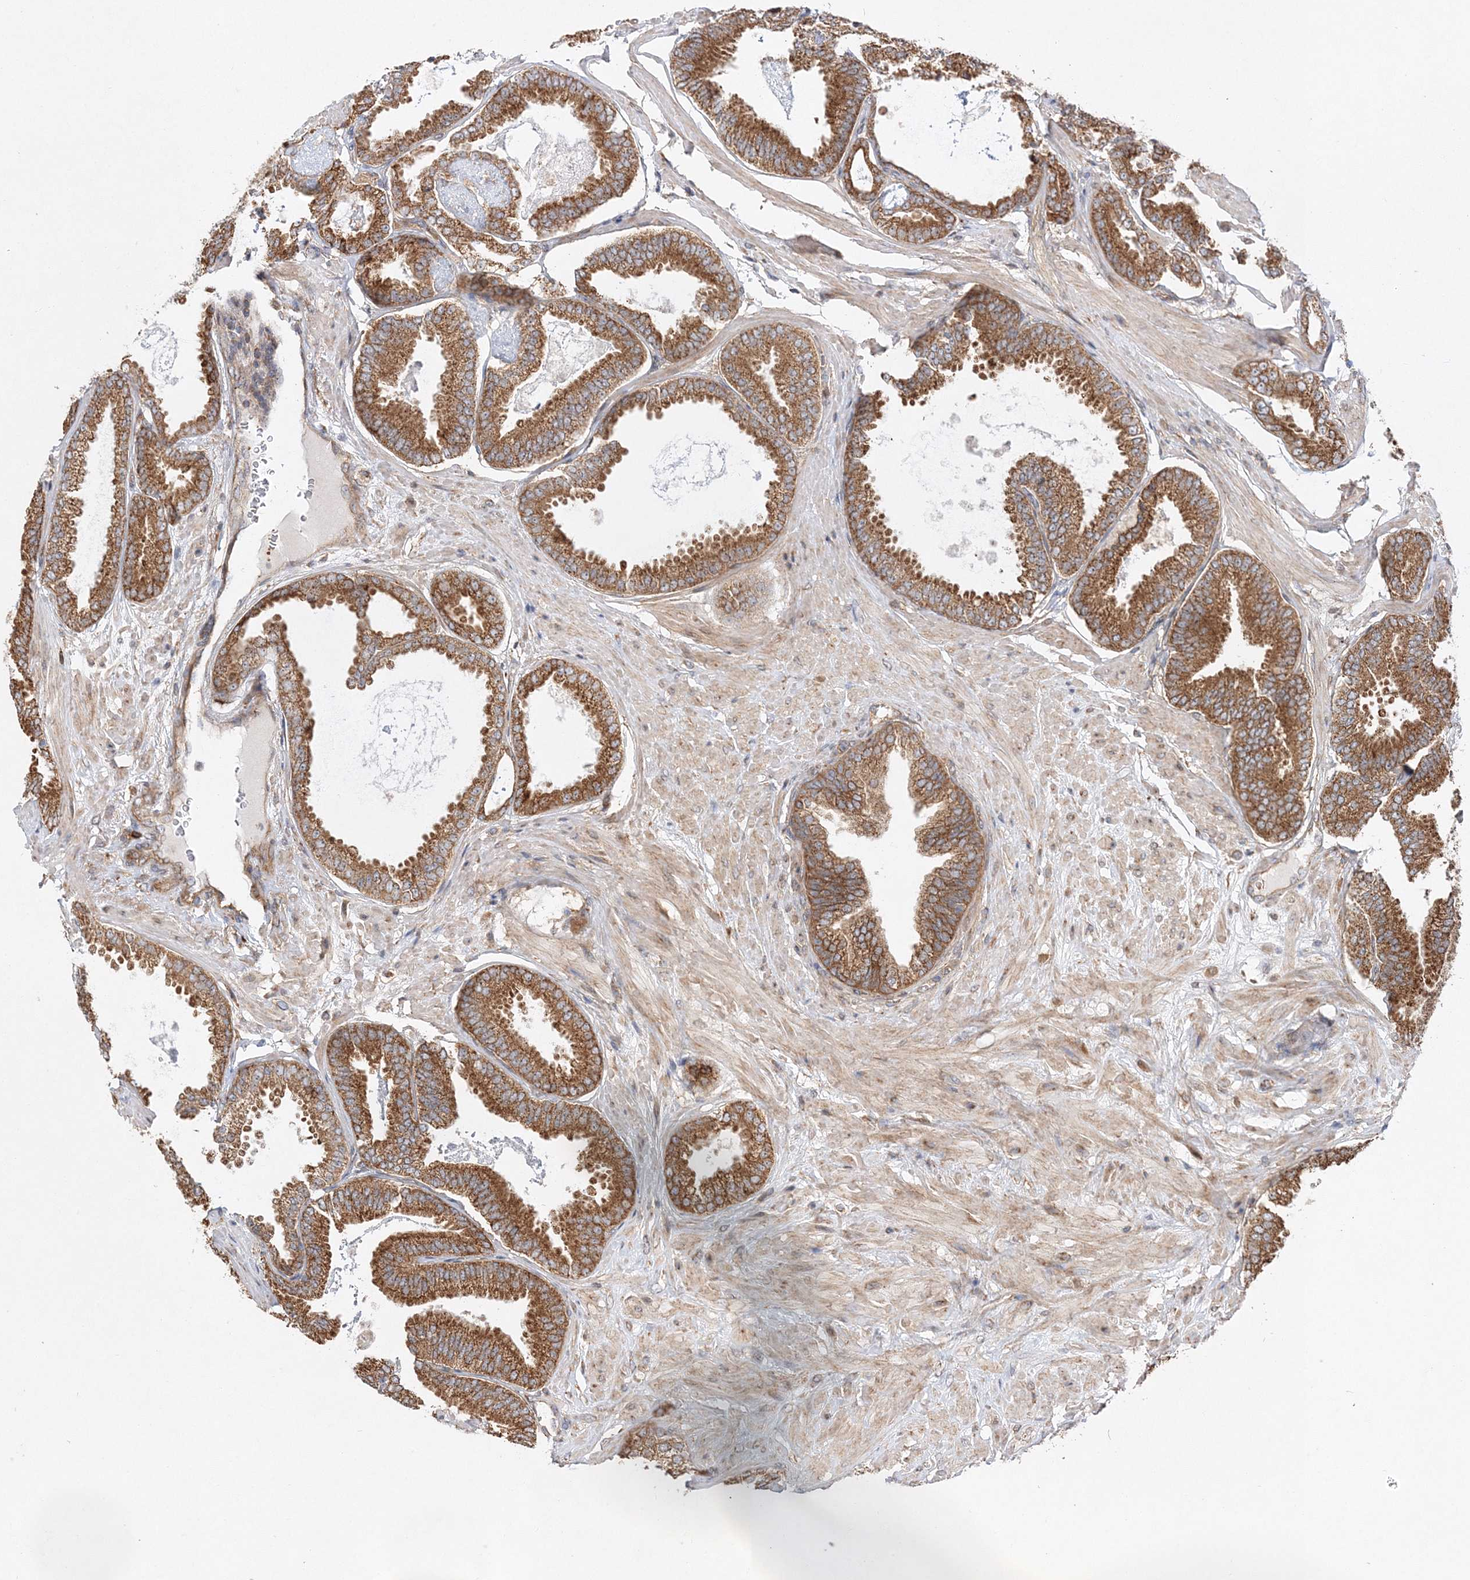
{"staining": {"intensity": "strong", "quantity": ">75%", "location": "cytoplasmic/membranous"}, "tissue": "prostate cancer", "cell_type": "Tumor cells", "image_type": "cancer", "snomed": [{"axis": "morphology", "description": "Adenocarcinoma, Low grade"}, {"axis": "topography", "description": "Prostate"}], "caption": "IHC (DAB) staining of low-grade adenocarcinoma (prostate) exhibits strong cytoplasmic/membranous protein expression in approximately >75% of tumor cells. (DAB (3,3'-diaminobenzidine) = brown stain, brightfield microscopy at high magnification).", "gene": "ZFYVE16", "patient": {"sex": "male", "age": 71}}